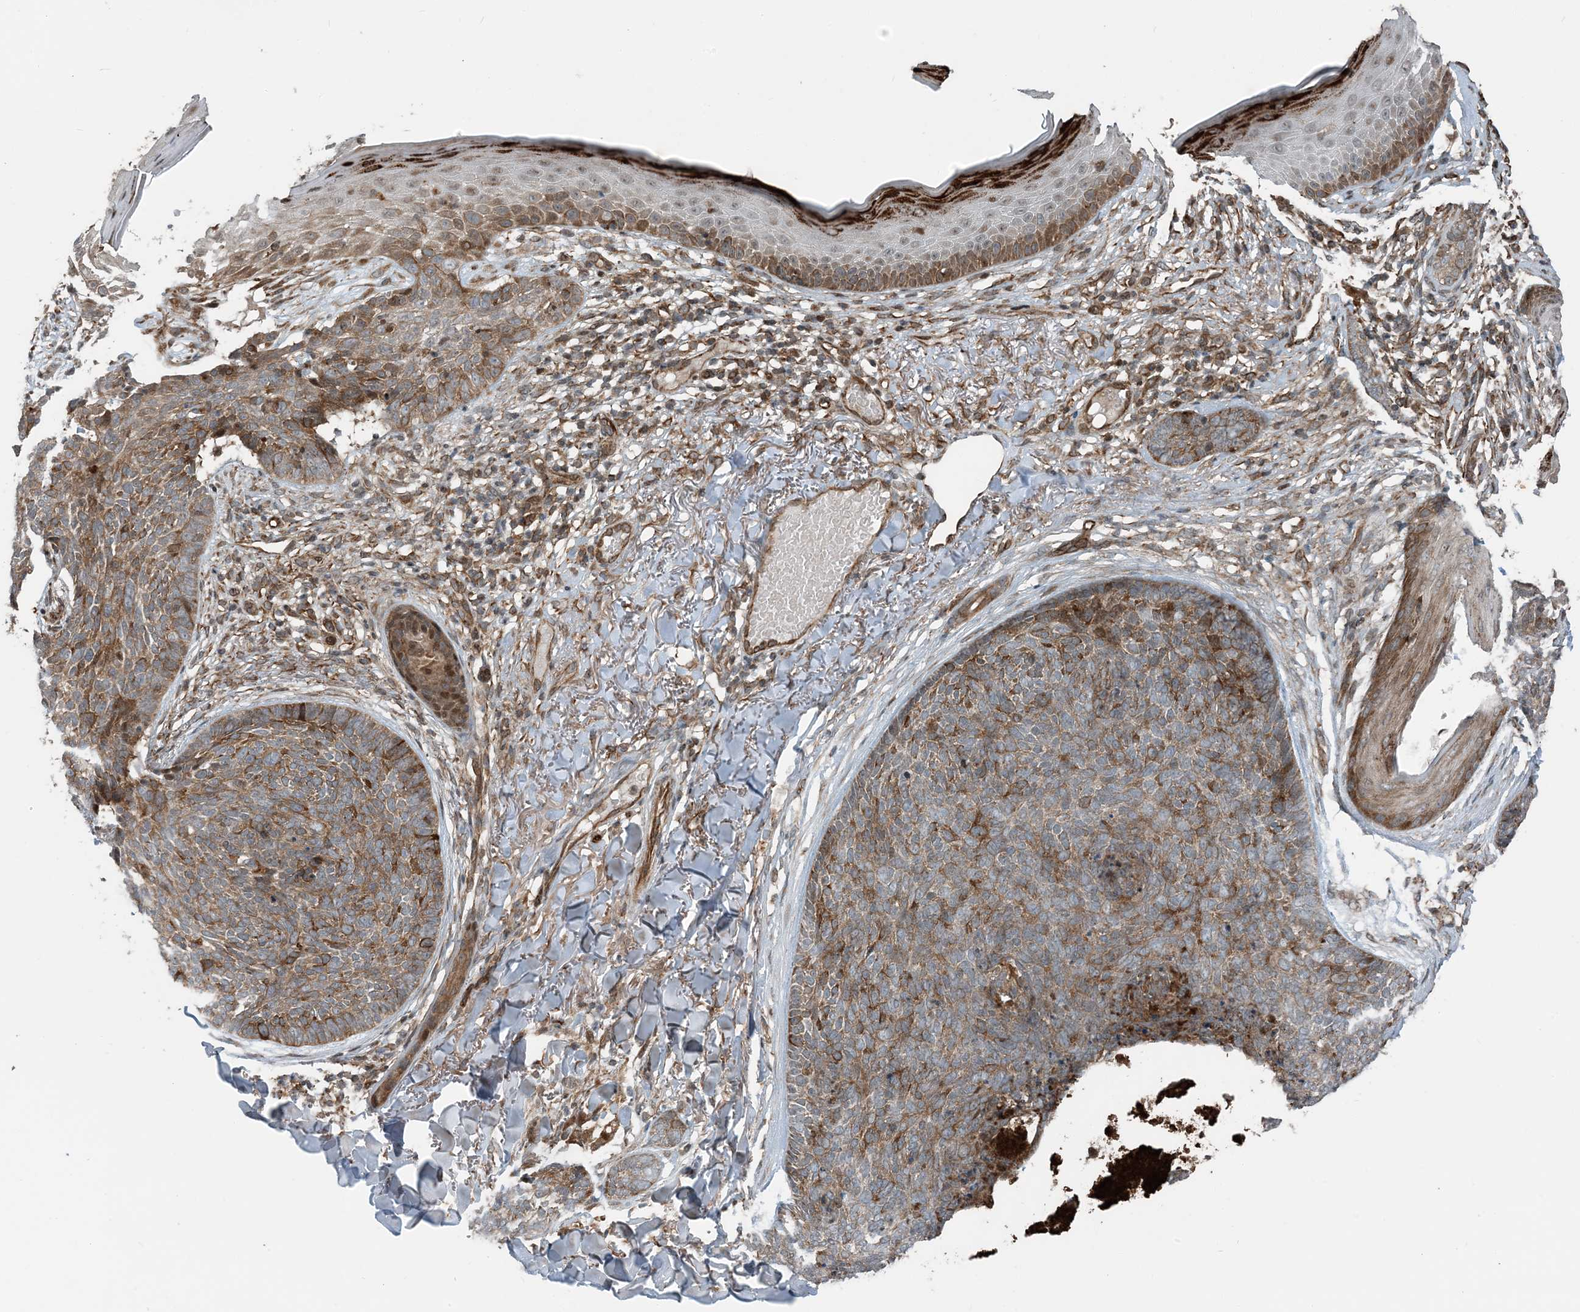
{"staining": {"intensity": "moderate", "quantity": "25%-75%", "location": "cytoplasmic/membranous"}, "tissue": "skin cancer", "cell_type": "Tumor cells", "image_type": "cancer", "snomed": [{"axis": "morphology", "description": "Basal cell carcinoma"}, {"axis": "topography", "description": "Skin"}], "caption": "A brown stain labels moderate cytoplasmic/membranous positivity of a protein in human skin cancer (basal cell carcinoma) tumor cells.", "gene": "EDEM2", "patient": {"sex": "female", "age": 70}}